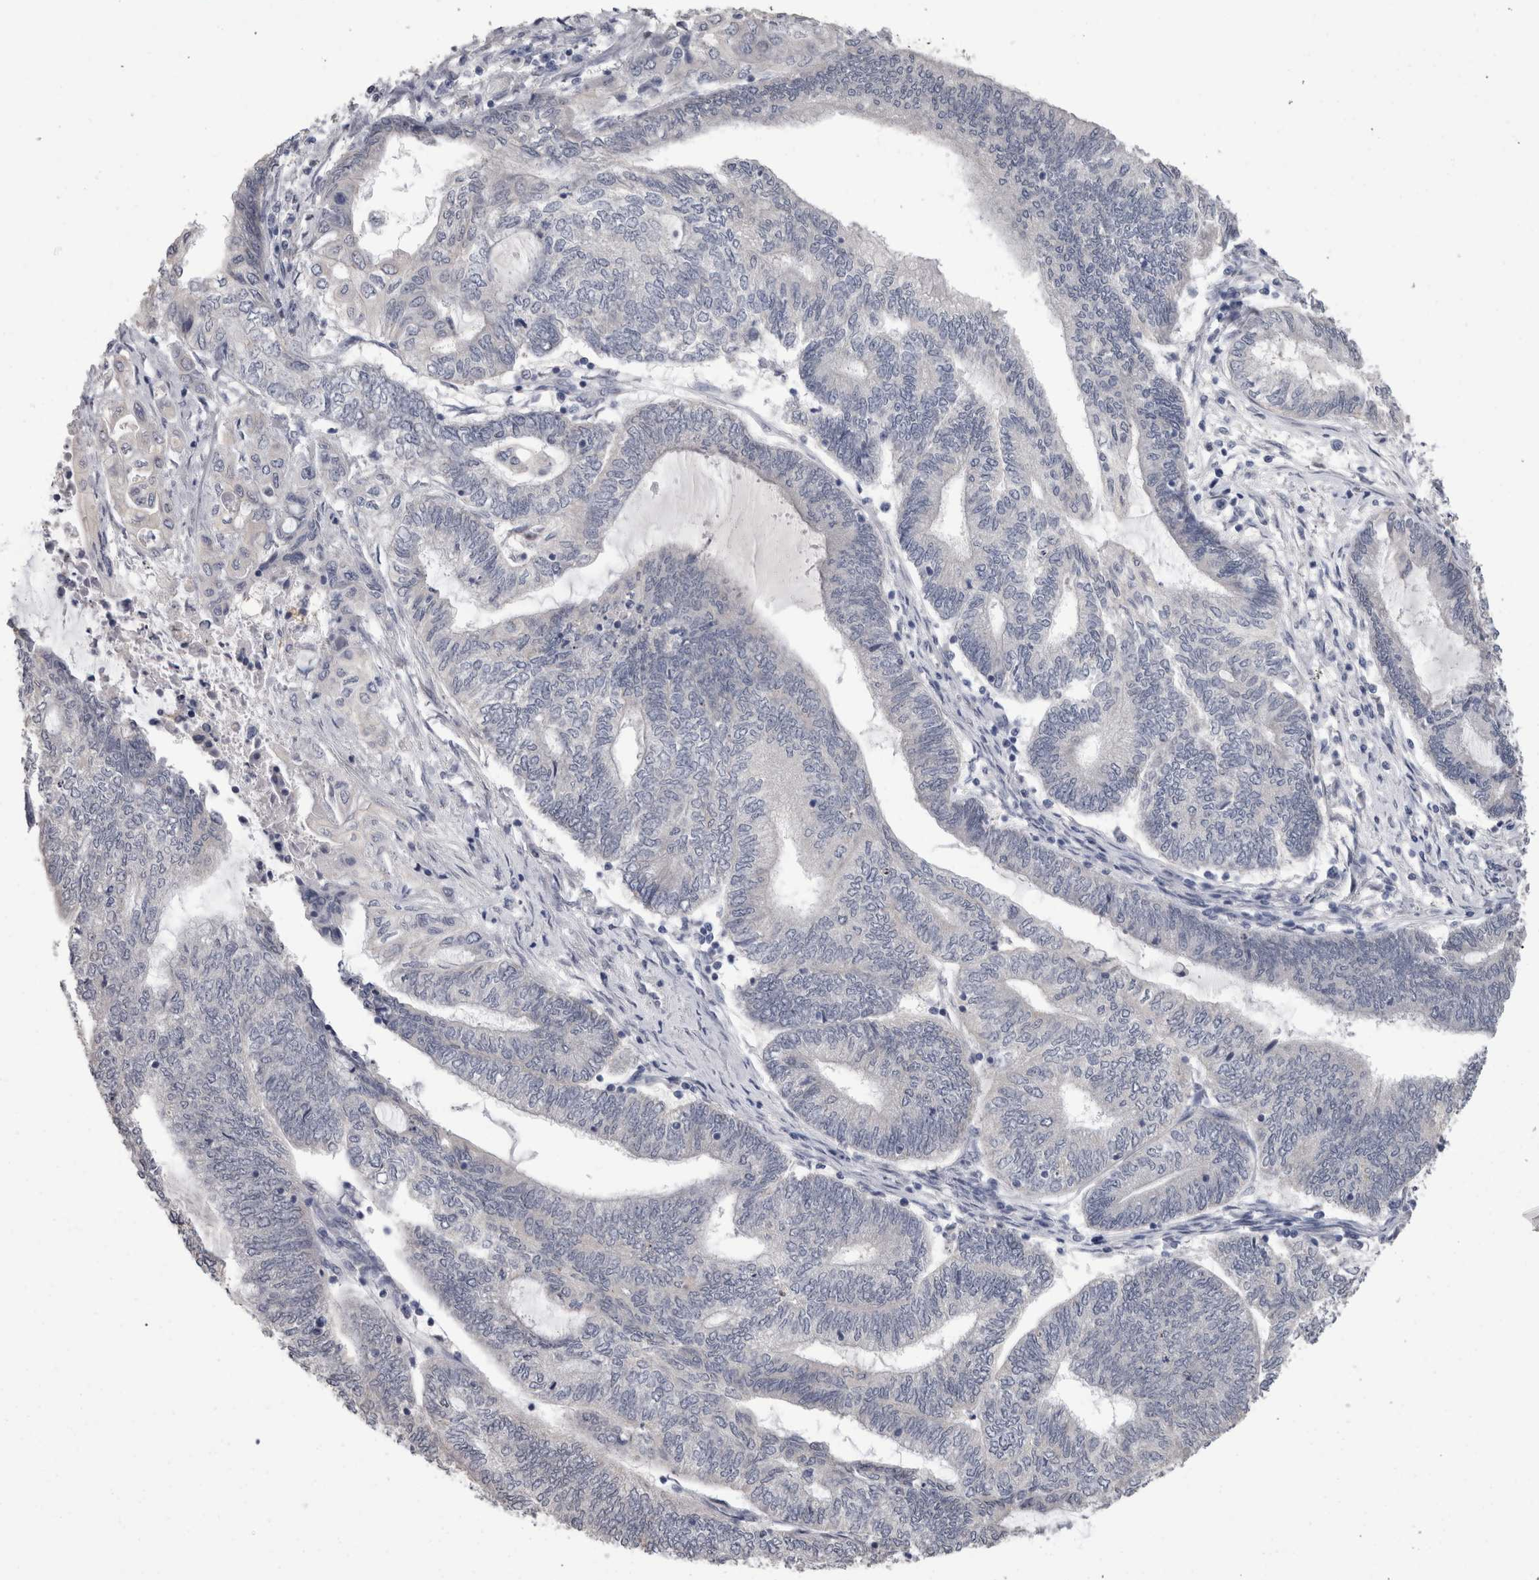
{"staining": {"intensity": "negative", "quantity": "none", "location": "none"}, "tissue": "endometrial cancer", "cell_type": "Tumor cells", "image_type": "cancer", "snomed": [{"axis": "morphology", "description": "Adenocarcinoma, NOS"}, {"axis": "topography", "description": "Uterus"}, {"axis": "topography", "description": "Endometrium"}], "caption": "The immunohistochemistry (IHC) photomicrograph has no significant positivity in tumor cells of endometrial adenocarcinoma tissue.", "gene": "FHOD3", "patient": {"sex": "female", "age": 70}}